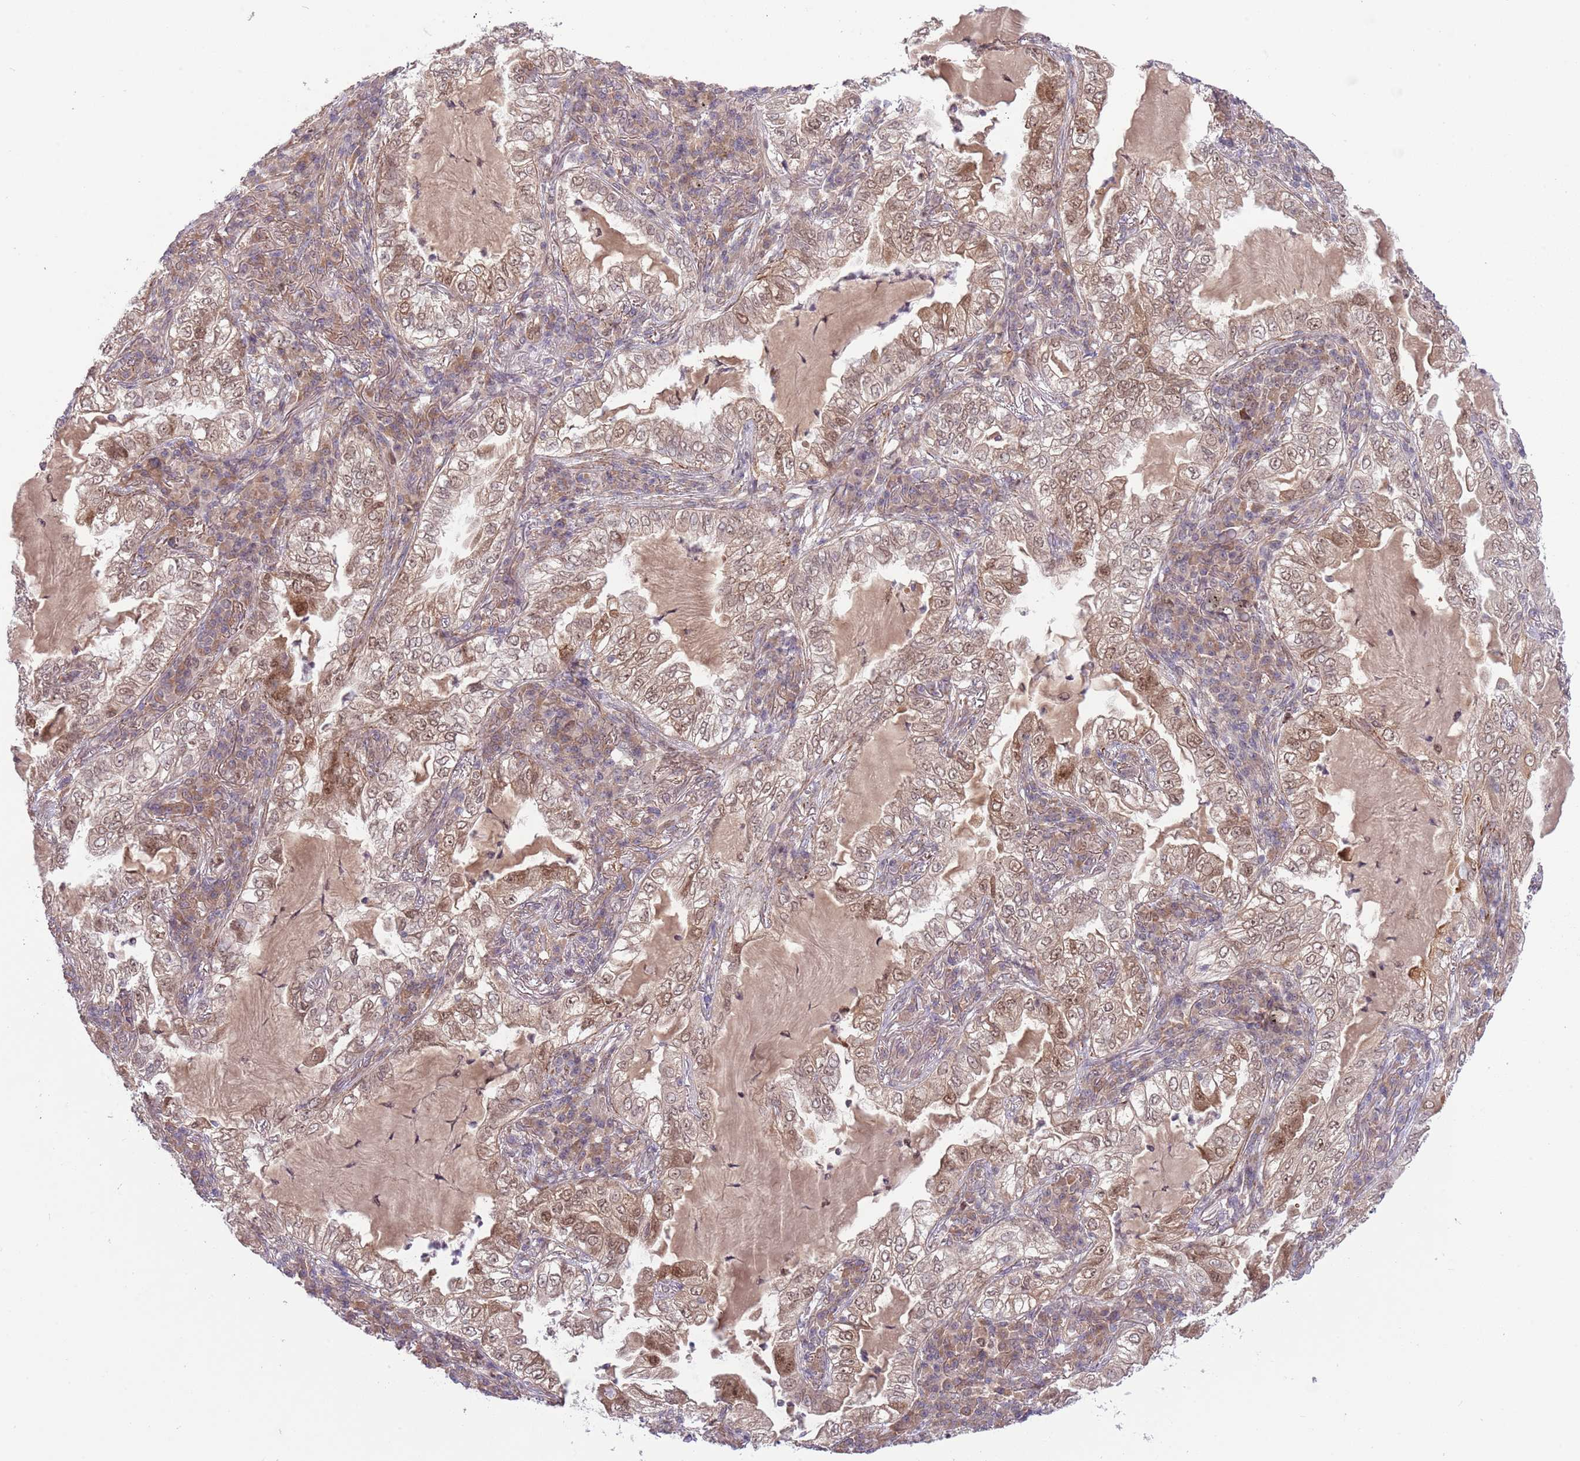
{"staining": {"intensity": "moderate", "quantity": ">75%", "location": "nuclear"}, "tissue": "lung cancer", "cell_type": "Tumor cells", "image_type": "cancer", "snomed": [{"axis": "morphology", "description": "Adenocarcinoma, NOS"}, {"axis": "topography", "description": "Lung"}], "caption": "Protein expression analysis of human adenocarcinoma (lung) reveals moderate nuclear staining in approximately >75% of tumor cells.", "gene": "CHD1", "patient": {"sex": "female", "age": 73}}